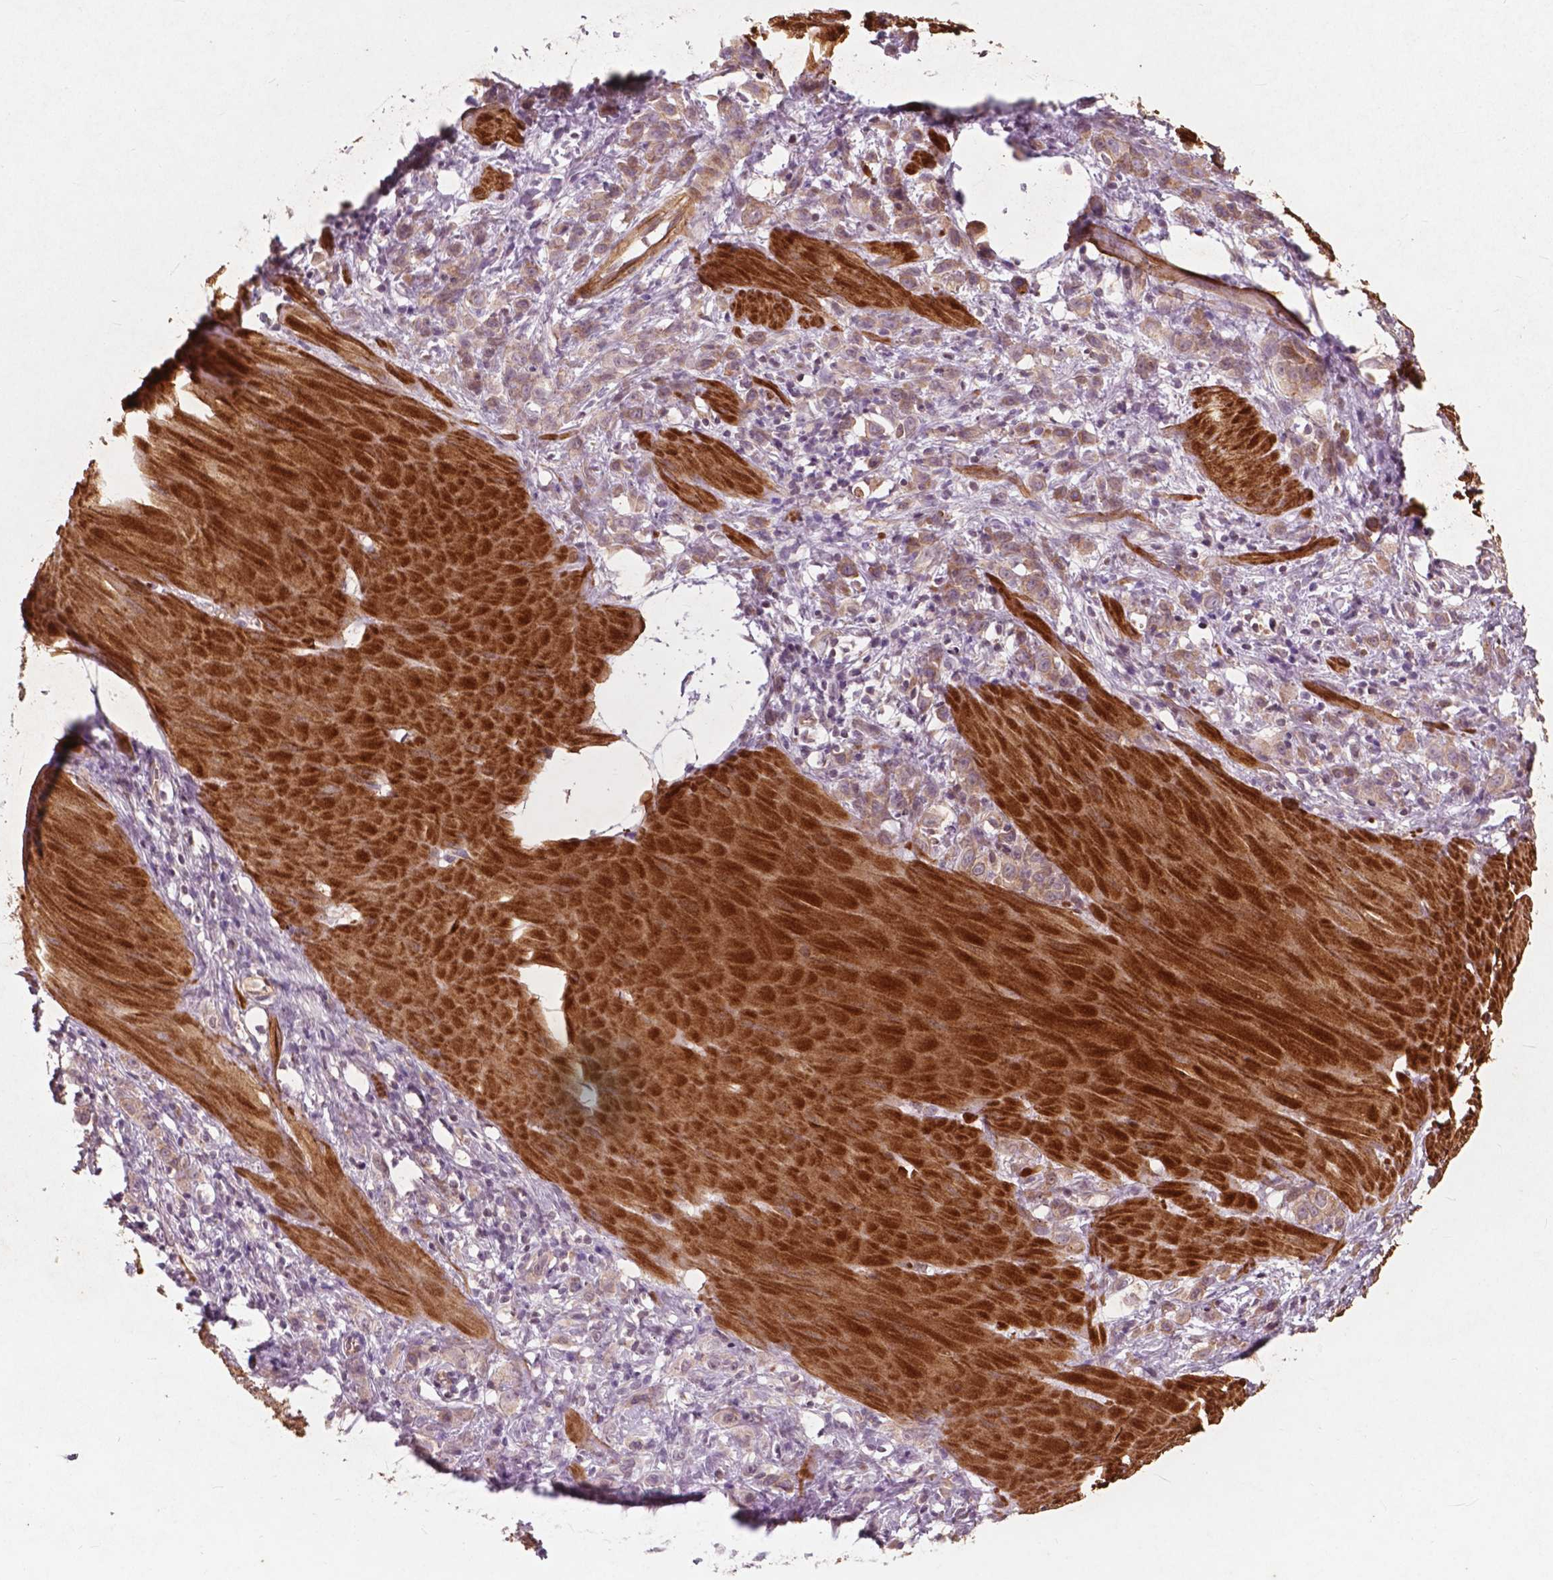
{"staining": {"intensity": "weak", "quantity": "25%-75%", "location": "cytoplasmic/membranous"}, "tissue": "stomach cancer", "cell_type": "Tumor cells", "image_type": "cancer", "snomed": [{"axis": "morphology", "description": "Adenocarcinoma, NOS"}, {"axis": "topography", "description": "Stomach"}], "caption": "Stomach cancer stained with immunohistochemistry (IHC) reveals weak cytoplasmic/membranous positivity in about 25%-75% of tumor cells.", "gene": "RFPL4B", "patient": {"sex": "male", "age": 47}}